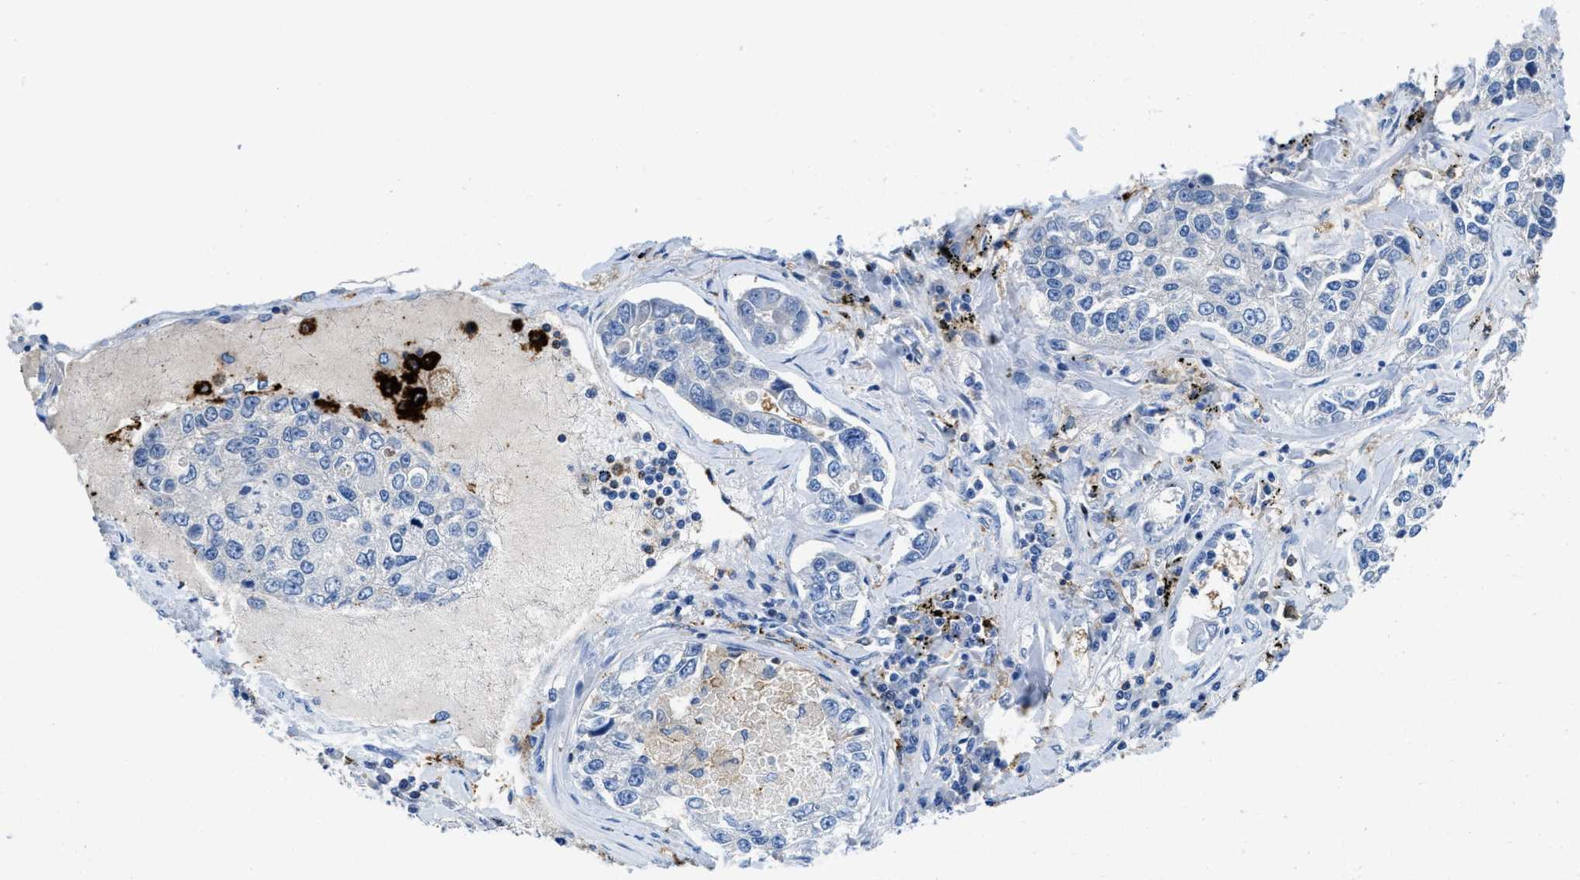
{"staining": {"intensity": "negative", "quantity": "none", "location": "none"}, "tissue": "lung cancer", "cell_type": "Tumor cells", "image_type": "cancer", "snomed": [{"axis": "morphology", "description": "Adenocarcinoma, NOS"}, {"axis": "topography", "description": "Lung"}], "caption": "DAB (3,3'-diaminobenzidine) immunohistochemical staining of human adenocarcinoma (lung) shows no significant staining in tumor cells.", "gene": "CD226", "patient": {"sex": "male", "age": 49}}